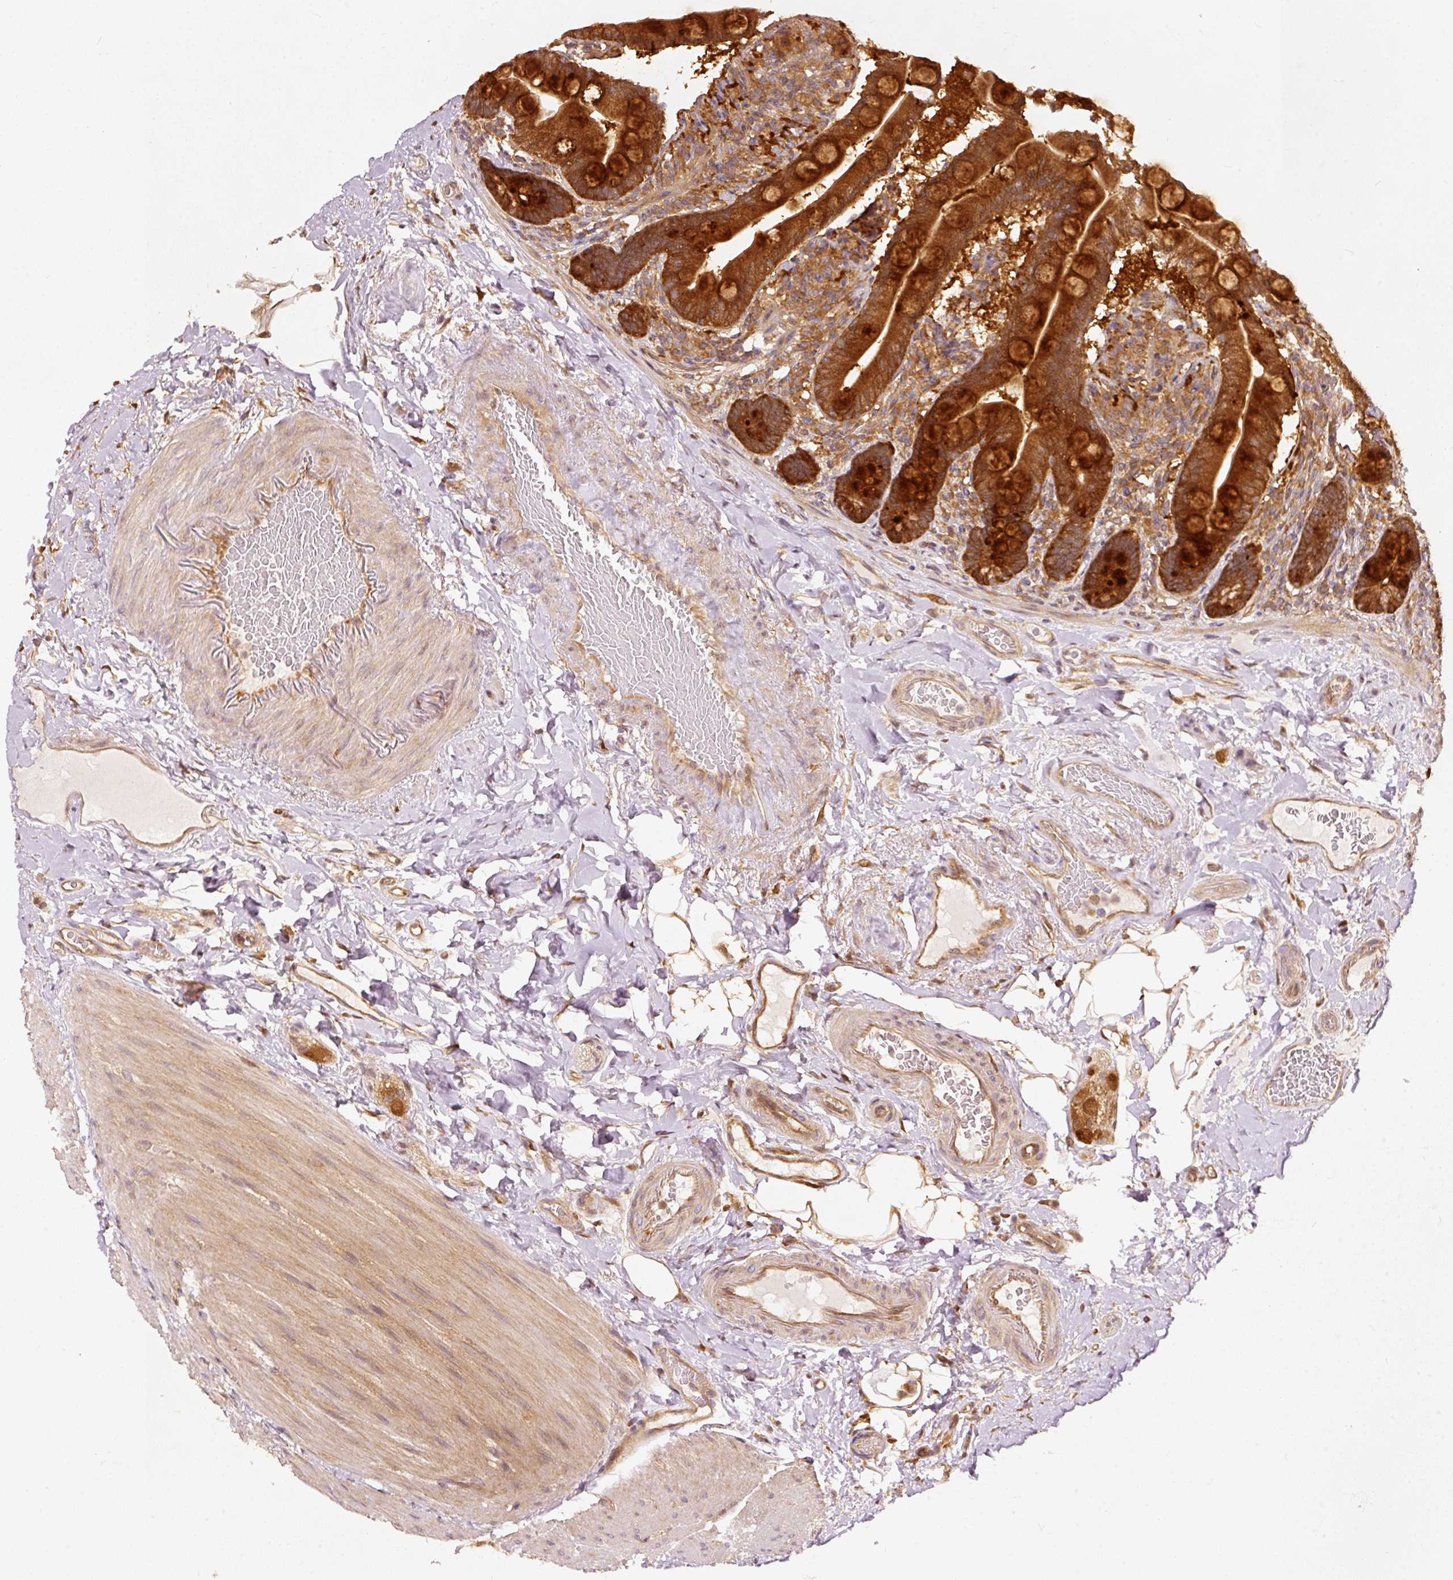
{"staining": {"intensity": "strong", "quantity": ">75%", "location": "cytoplasmic/membranous"}, "tissue": "small intestine", "cell_type": "Glandular cells", "image_type": "normal", "snomed": [{"axis": "morphology", "description": "Normal tissue, NOS"}, {"axis": "topography", "description": "Small intestine"}], "caption": "A high-resolution histopathology image shows immunohistochemistry (IHC) staining of normal small intestine, which exhibits strong cytoplasmic/membranous staining in about >75% of glandular cells.", "gene": "EIF3B", "patient": {"sex": "female", "age": 64}}